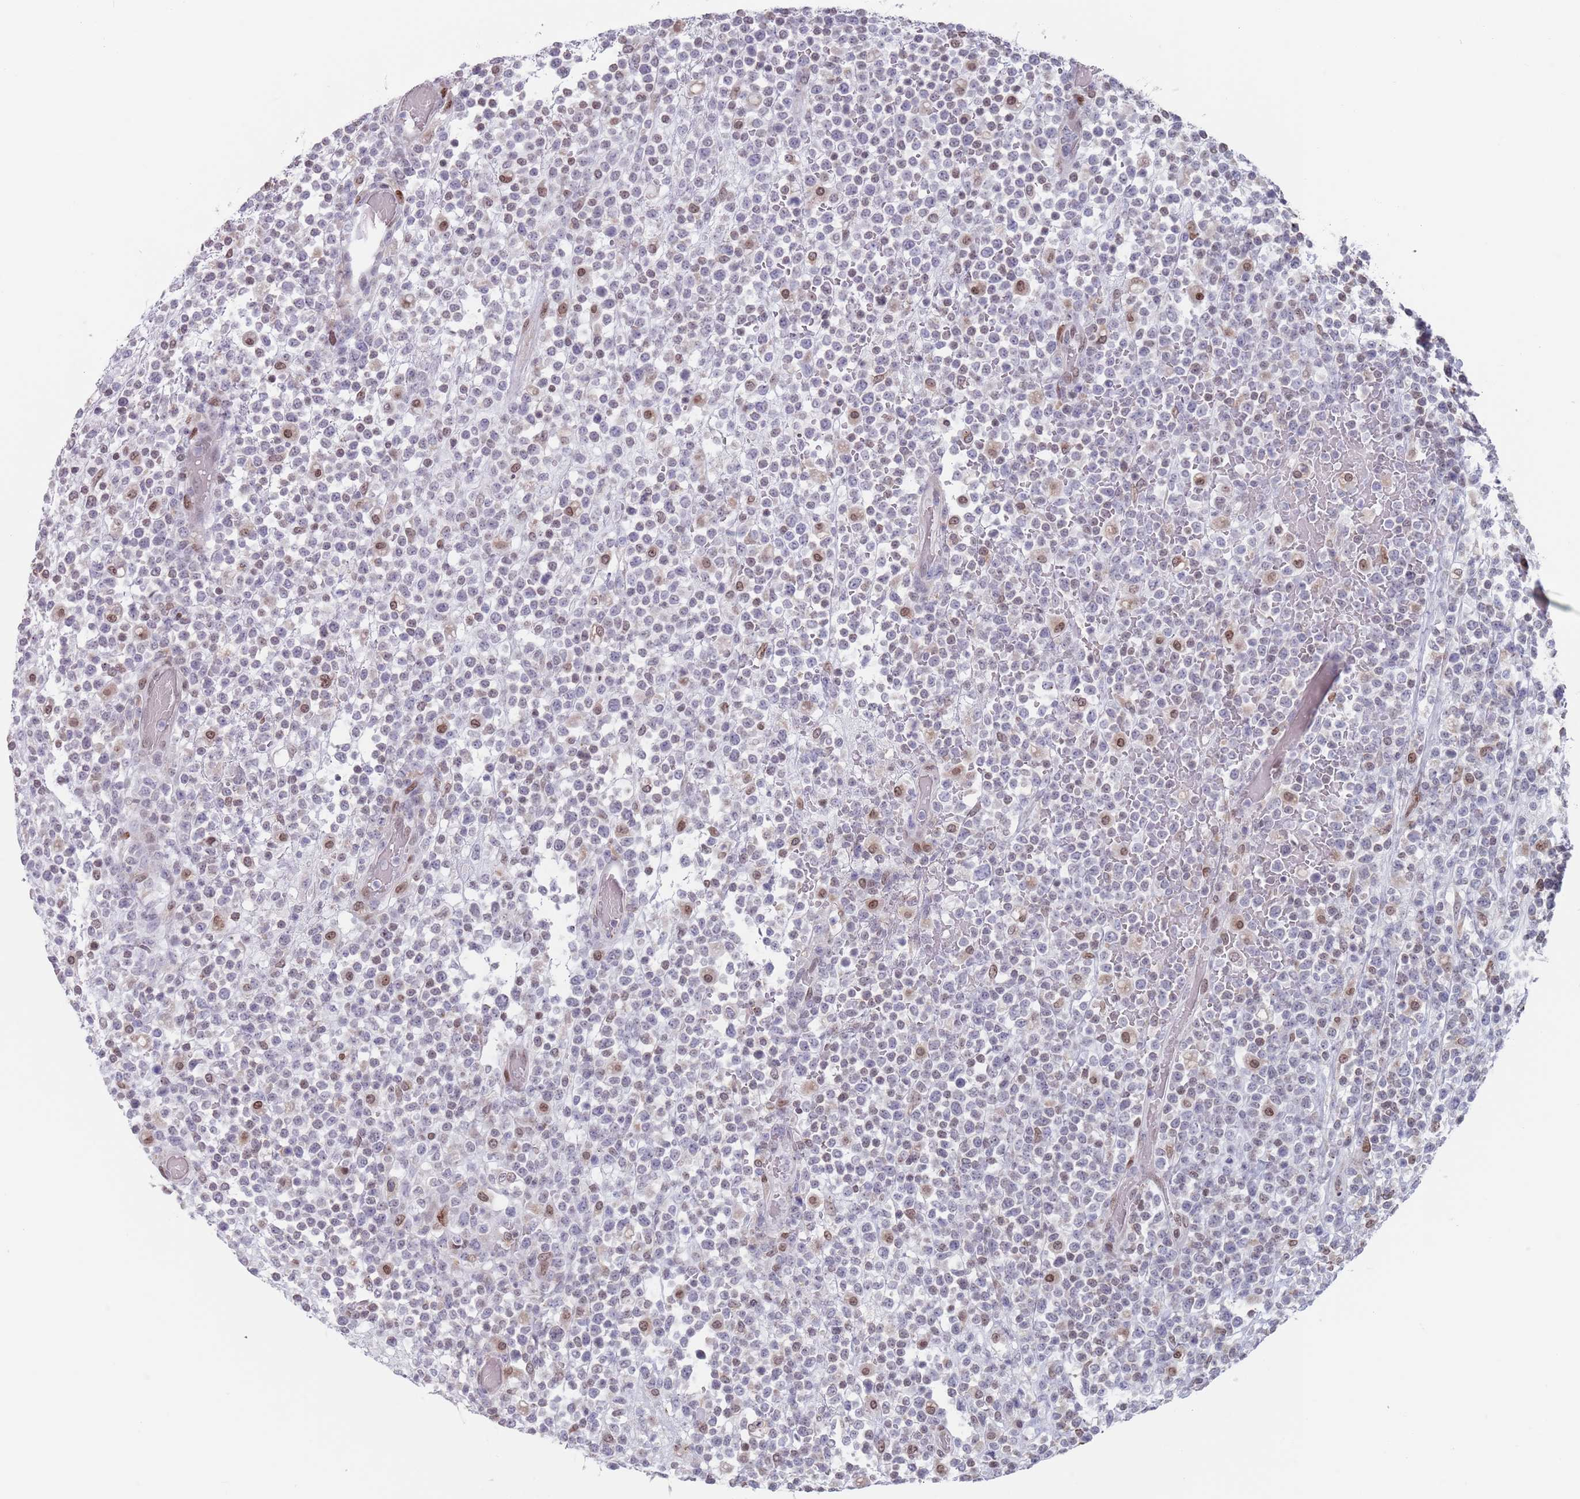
{"staining": {"intensity": "weak", "quantity": "<25%", "location": "nuclear"}, "tissue": "lymphoma", "cell_type": "Tumor cells", "image_type": "cancer", "snomed": [{"axis": "morphology", "description": "Malignant lymphoma, non-Hodgkin's type, High grade"}, {"axis": "topography", "description": "Colon"}], "caption": "High magnification brightfield microscopy of lymphoma stained with DAB (3,3'-diaminobenzidine) (brown) and counterstained with hematoxylin (blue): tumor cells show no significant staining.", "gene": "MFSD12", "patient": {"sex": "female", "age": 53}}